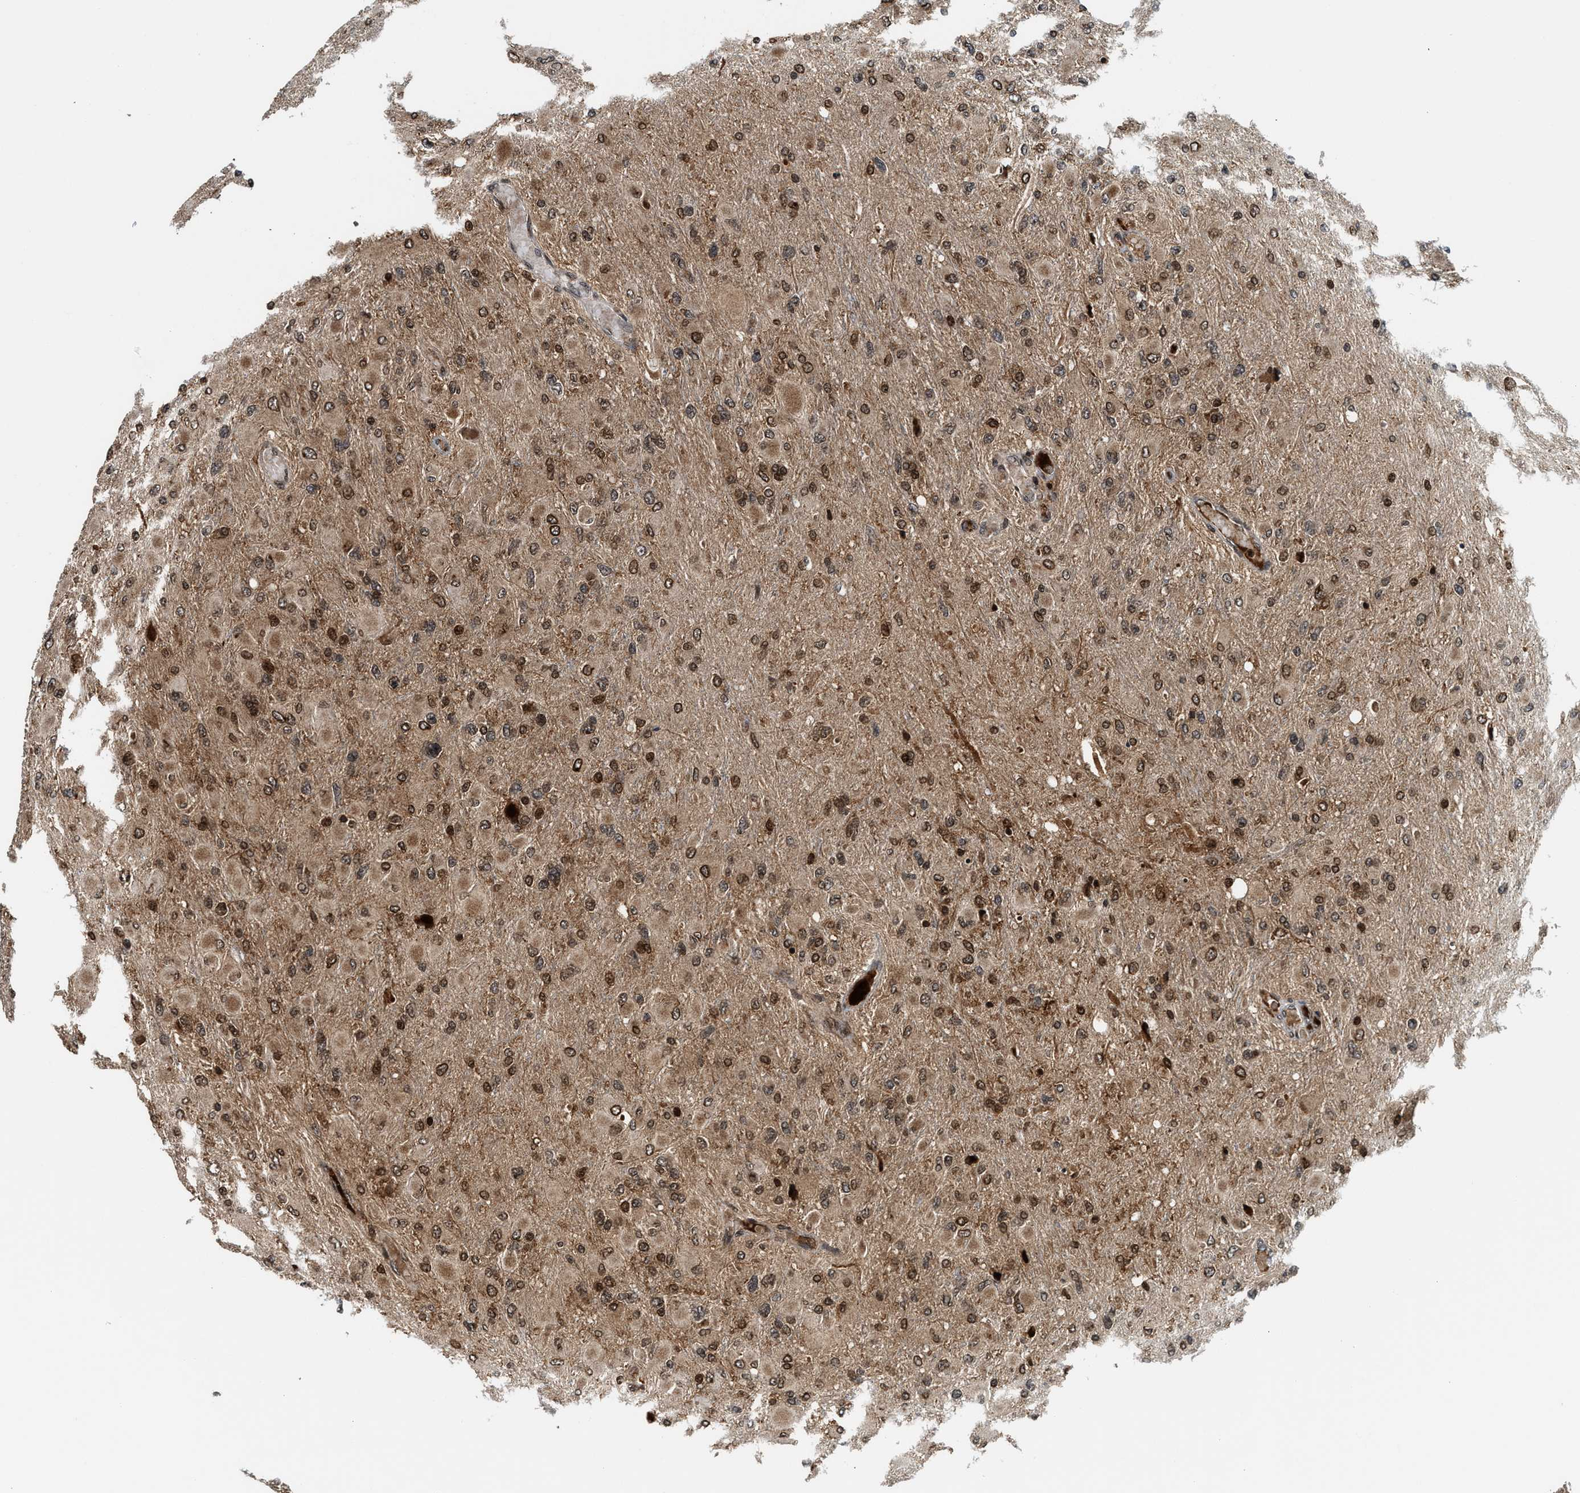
{"staining": {"intensity": "moderate", "quantity": ">75%", "location": "nuclear"}, "tissue": "glioma", "cell_type": "Tumor cells", "image_type": "cancer", "snomed": [{"axis": "morphology", "description": "Glioma, malignant, High grade"}, {"axis": "topography", "description": "Cerebral cortex"}], "caption": "The micrograph shows staining of glioma, revealing moderate nuclear protein positivity (brown color) within tumor cells. (Stains: DAB (3,3'-diaminobenzidine) in brown, nuclei in blue, Microscopy: brightfield microscopy at high magnification).", "gene": "MDM2", "patient": {"sex": "female", "age": 36}}